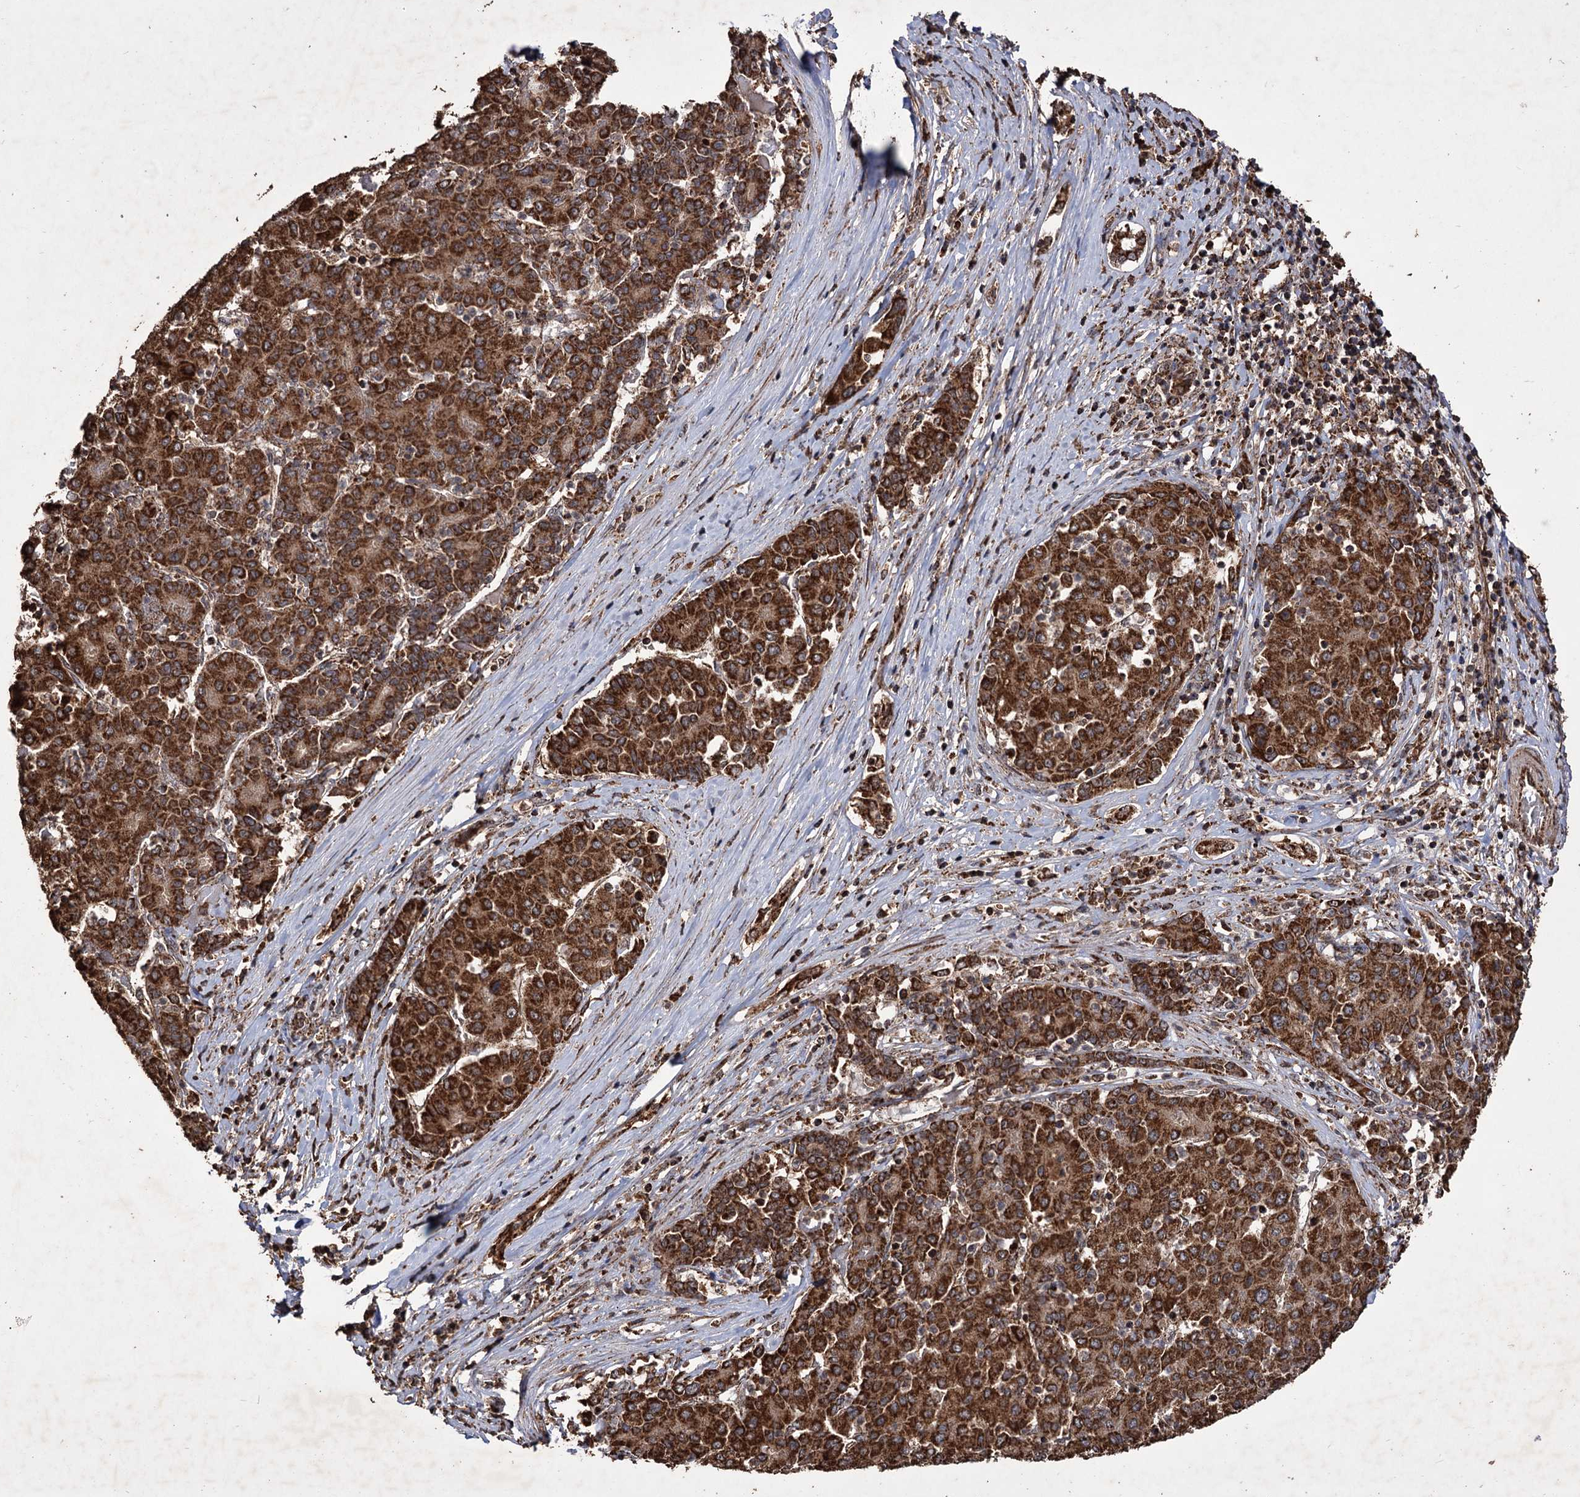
{"staining": {"intensity": "strong", "quantity": ">75%", "location": "cytoplasmic/membranous"}, "tissue": "liver cancer", "cell_type": "Tumor cells", "image_type": "cancer", "snomed": [{"axis": "morphology", "description": "Carcinoma, Hepatocellular, NOS"}, {"axis": "topography", "description": "Liver"}], "caption": "Immunohistochemistry image of neoplastic tissue: human liver cancer (hepatocellular carcinoma) stained using immunohistochemistry (IHC) displays high levels of strong protein expression localized specifically in the cytoplasmic/membranous of tumor cells, appearing as a cytoplasmic/membranous brown color.", "gene": "IPO4", "patient": {"sex": "male", "age": 65}}